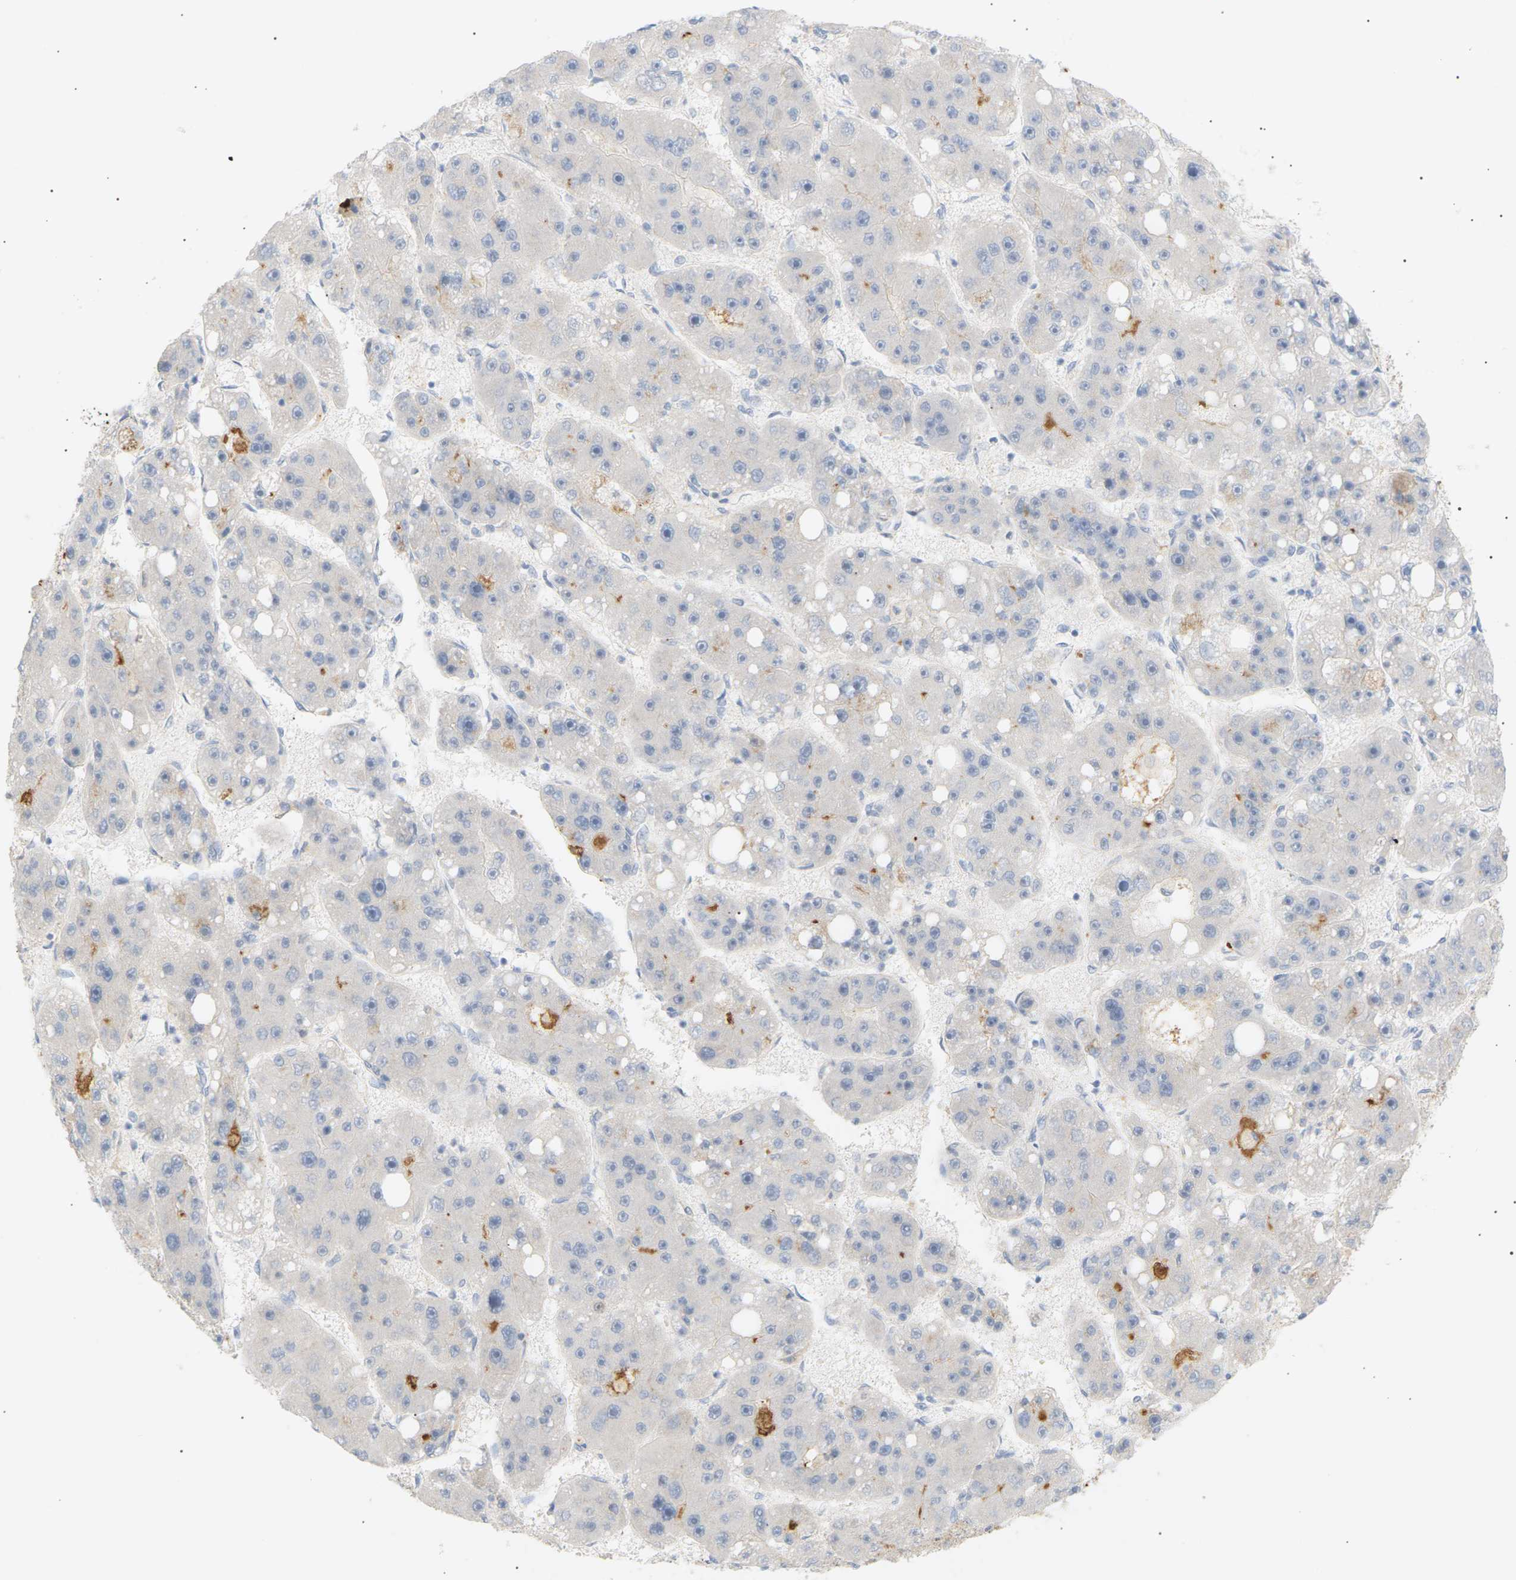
{"staining": {"intensity": "negative", "quantity": "none", "location": "none"}, "tissue": "liver cancer", "cell_type": "Tumor cells", "image_type": "cancer", "snomed": [{"axis": "morphology", "description": "Carcinoma, Hepatocellular, NOS"}, {"axis": "topography", "description": "Liver"}], "caption": "Immunohistochemical staining of human hepatocellular carcinoma (liver) displays no significant staining in tumor cells.", "gene": "CLU", "patient": {"sex": "female", "age": 61}}